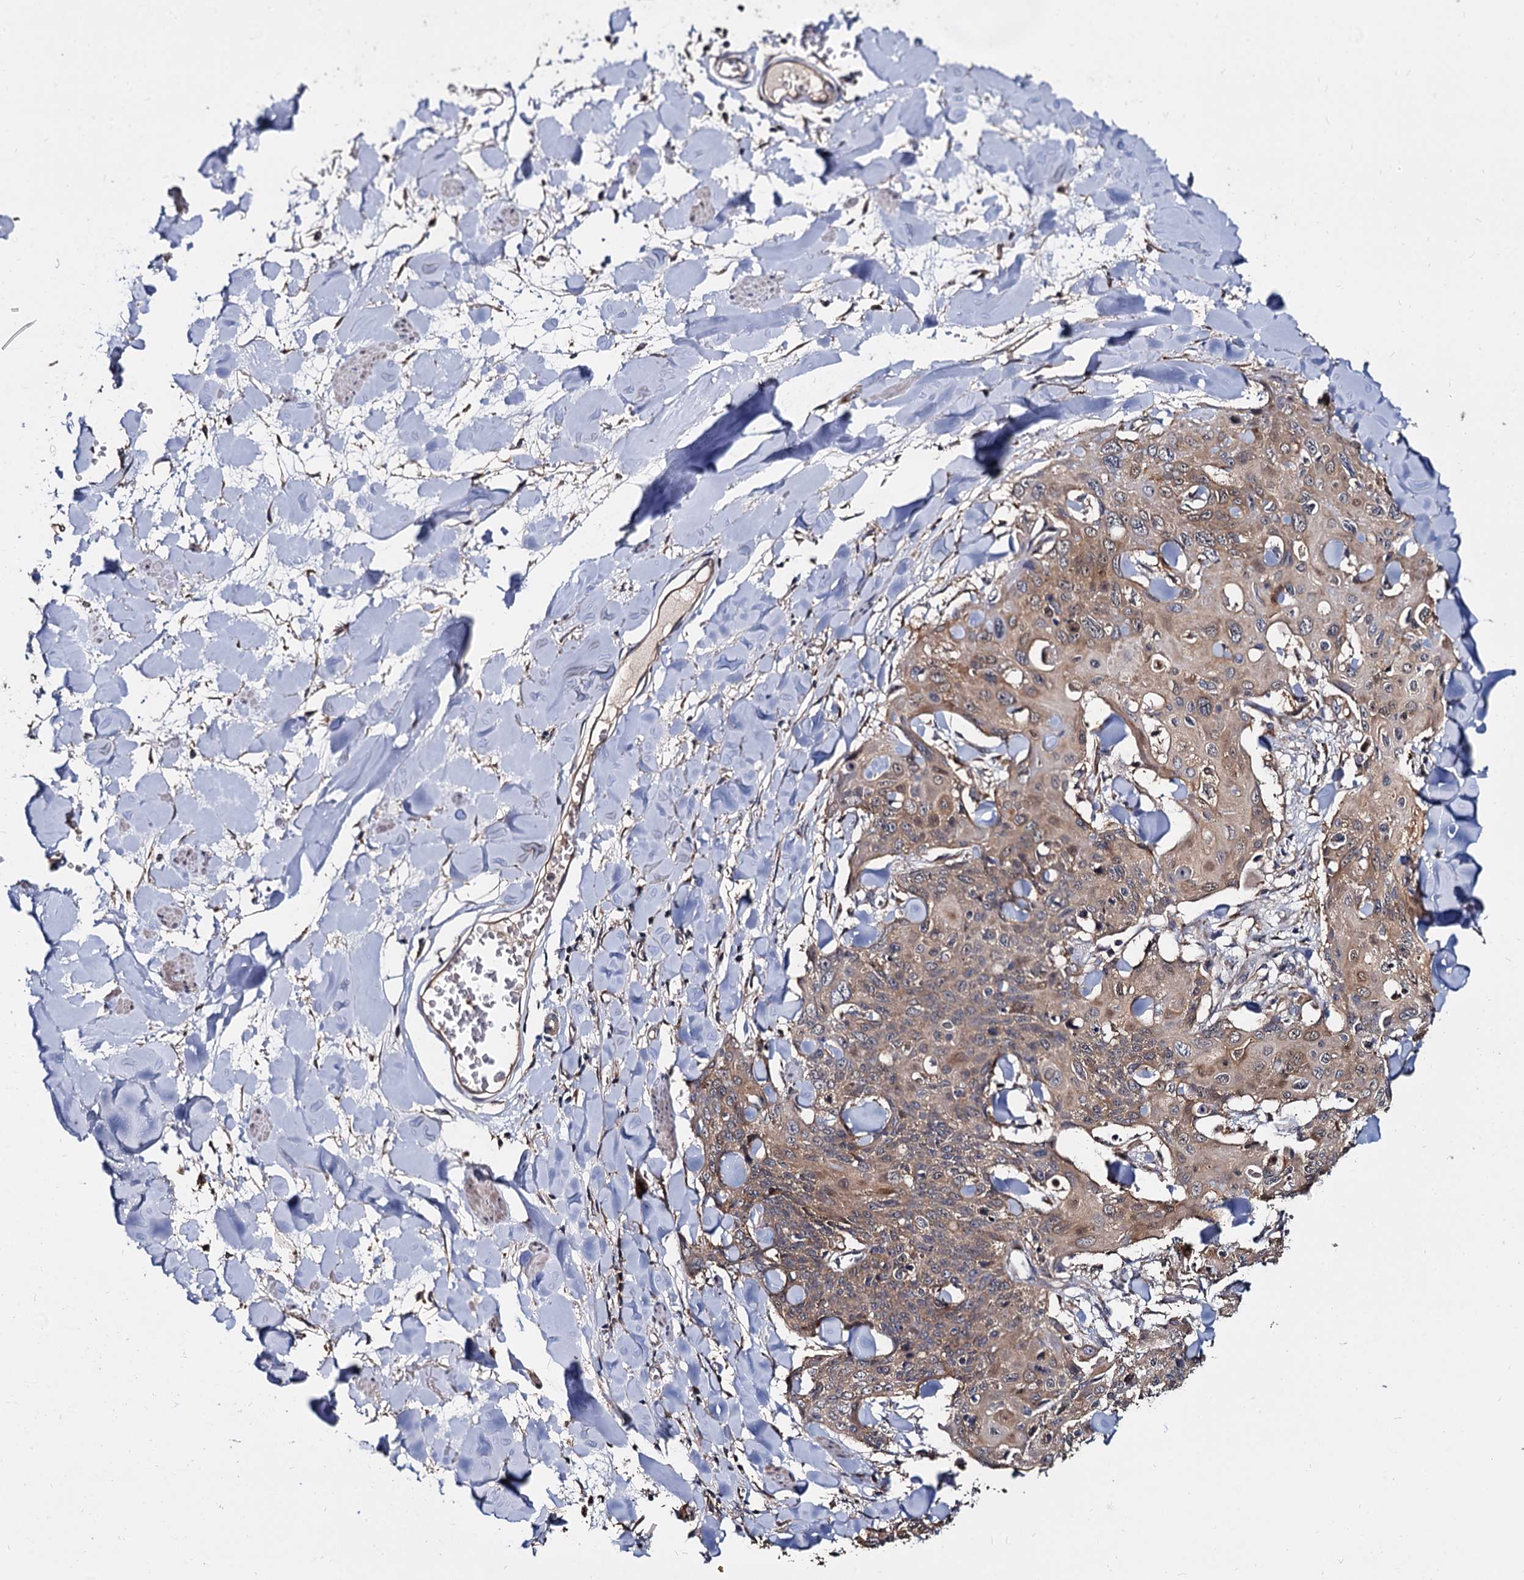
{"staining": {"intensity": "moderate", "quantity": "25%-75%", "location": "cytoplasmic/membranous"}, "tissue": "skin cancer", "cell_type": "Tumor cells", "image_type": "cancer", "snomed": [{"axis": "morphology", "description": "Squamous cell carcinoma, NOS"}, {"axis": "topography", "description": "Skin"}, {"axis": "topography", "description": "Vulva"}], "caption": "Immunohistochemistry photomicrograph of neoplastic tissue: human skin cancer stained using IHC demonstrates medium levels of moderate protein expression localized specifically in the cytoplasmic/membranous of tumor cells, appearing as a cytoplasmic/membranous brown color.", "gene": "WWC3", "patient": {"sex": "female", "age": 85}}